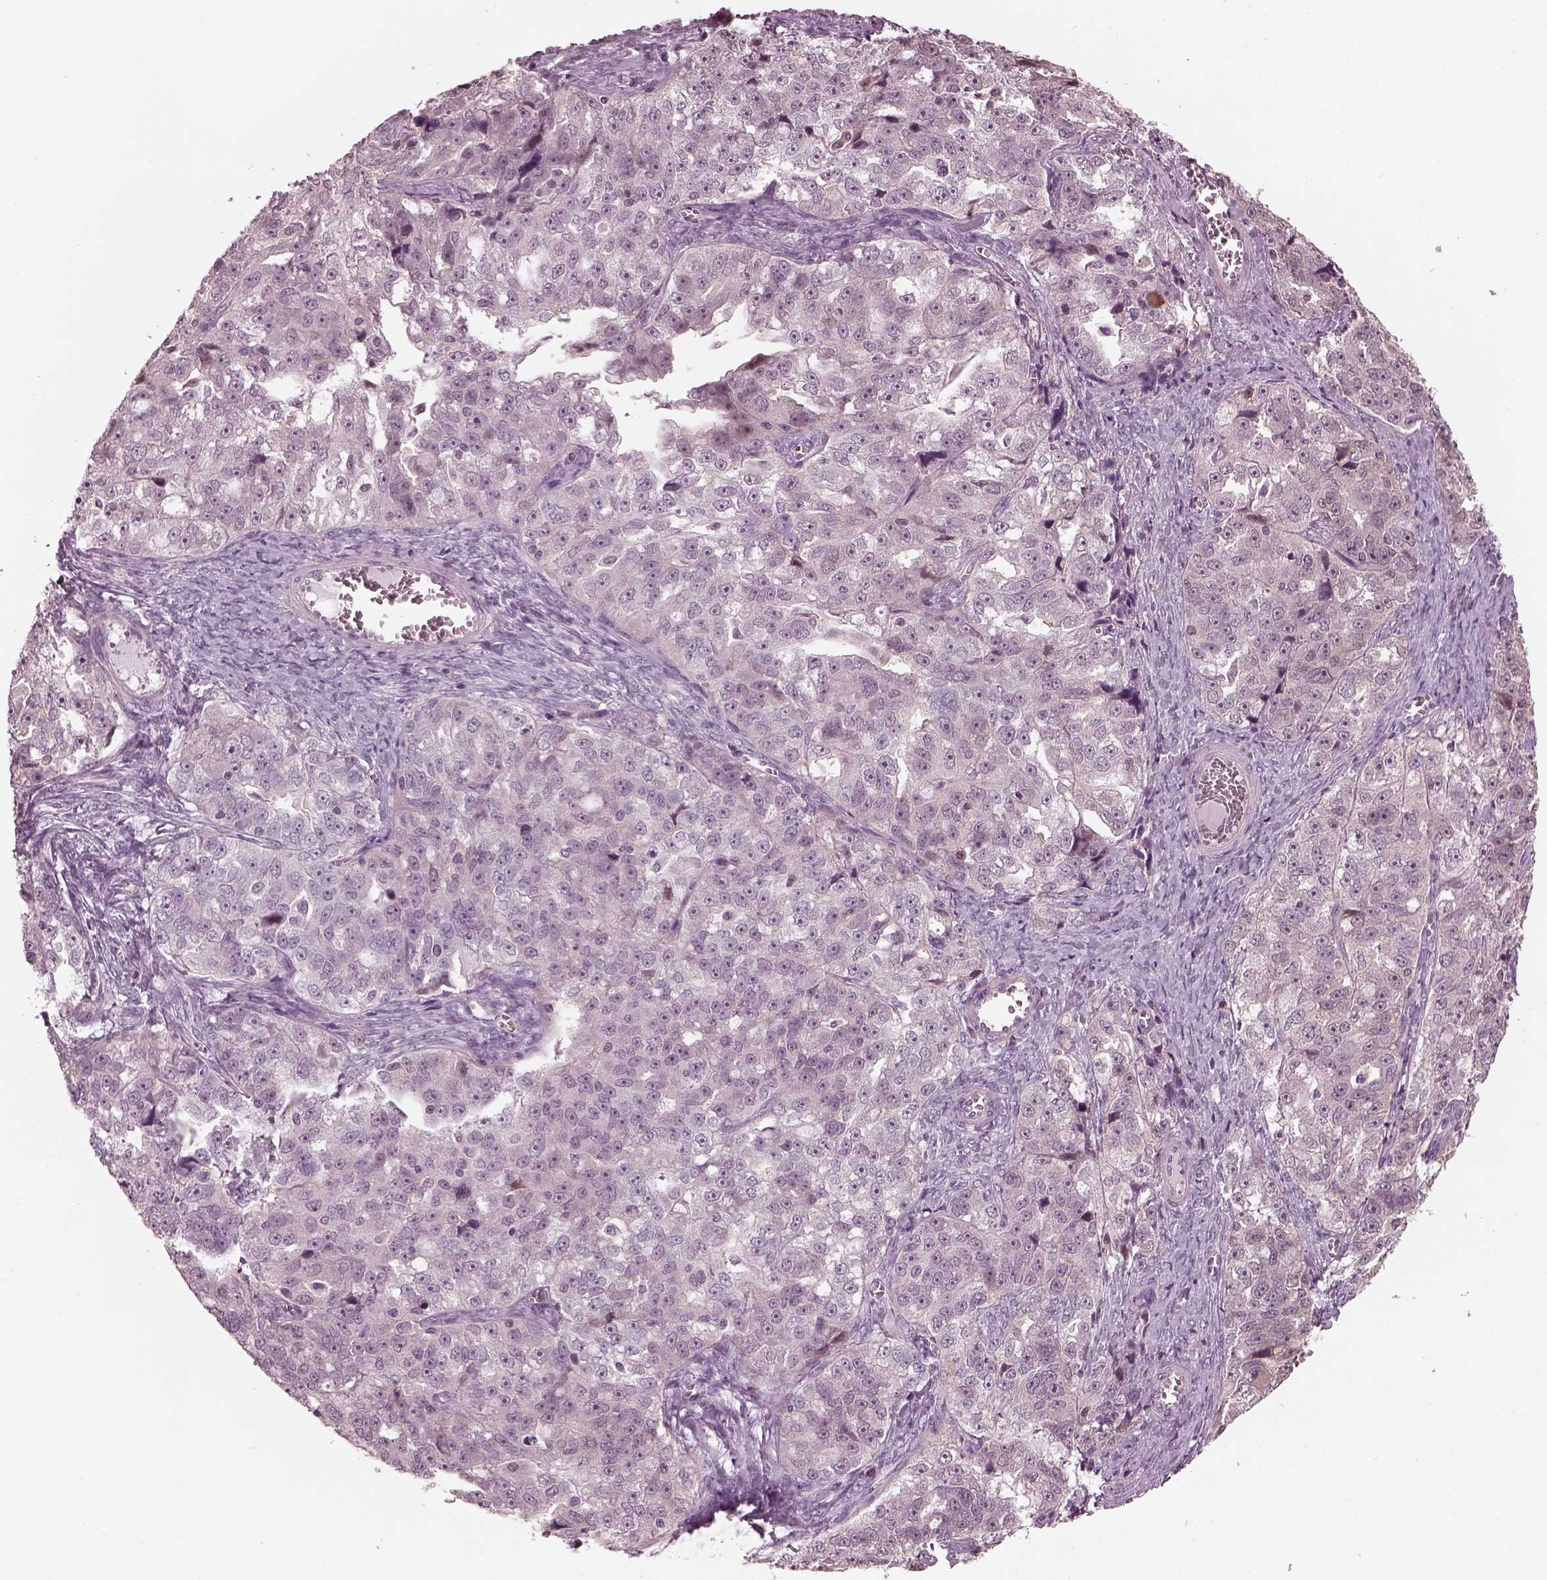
{"staining": {"intensity": "negative", "quantity": "none", "location": "none"}, "tissue": "ovarian cancer", "cell_type": "Tumor cells", "image_type": "cancer", "snomed": [{"axis": "morphology", "description": "Cystadenocarcinoma, serous, NOS"}, {"axis": "topography", "description": "Ovary"}], "caption": "IHC image of neoplastic tissue: ovarian cancer (serous cystadenocarcinoma) stained with DAB exhibits no significant protein staining in tumor cells.", "gene": "BFSP1", "patient": {"sex": "female", "age": 51}}